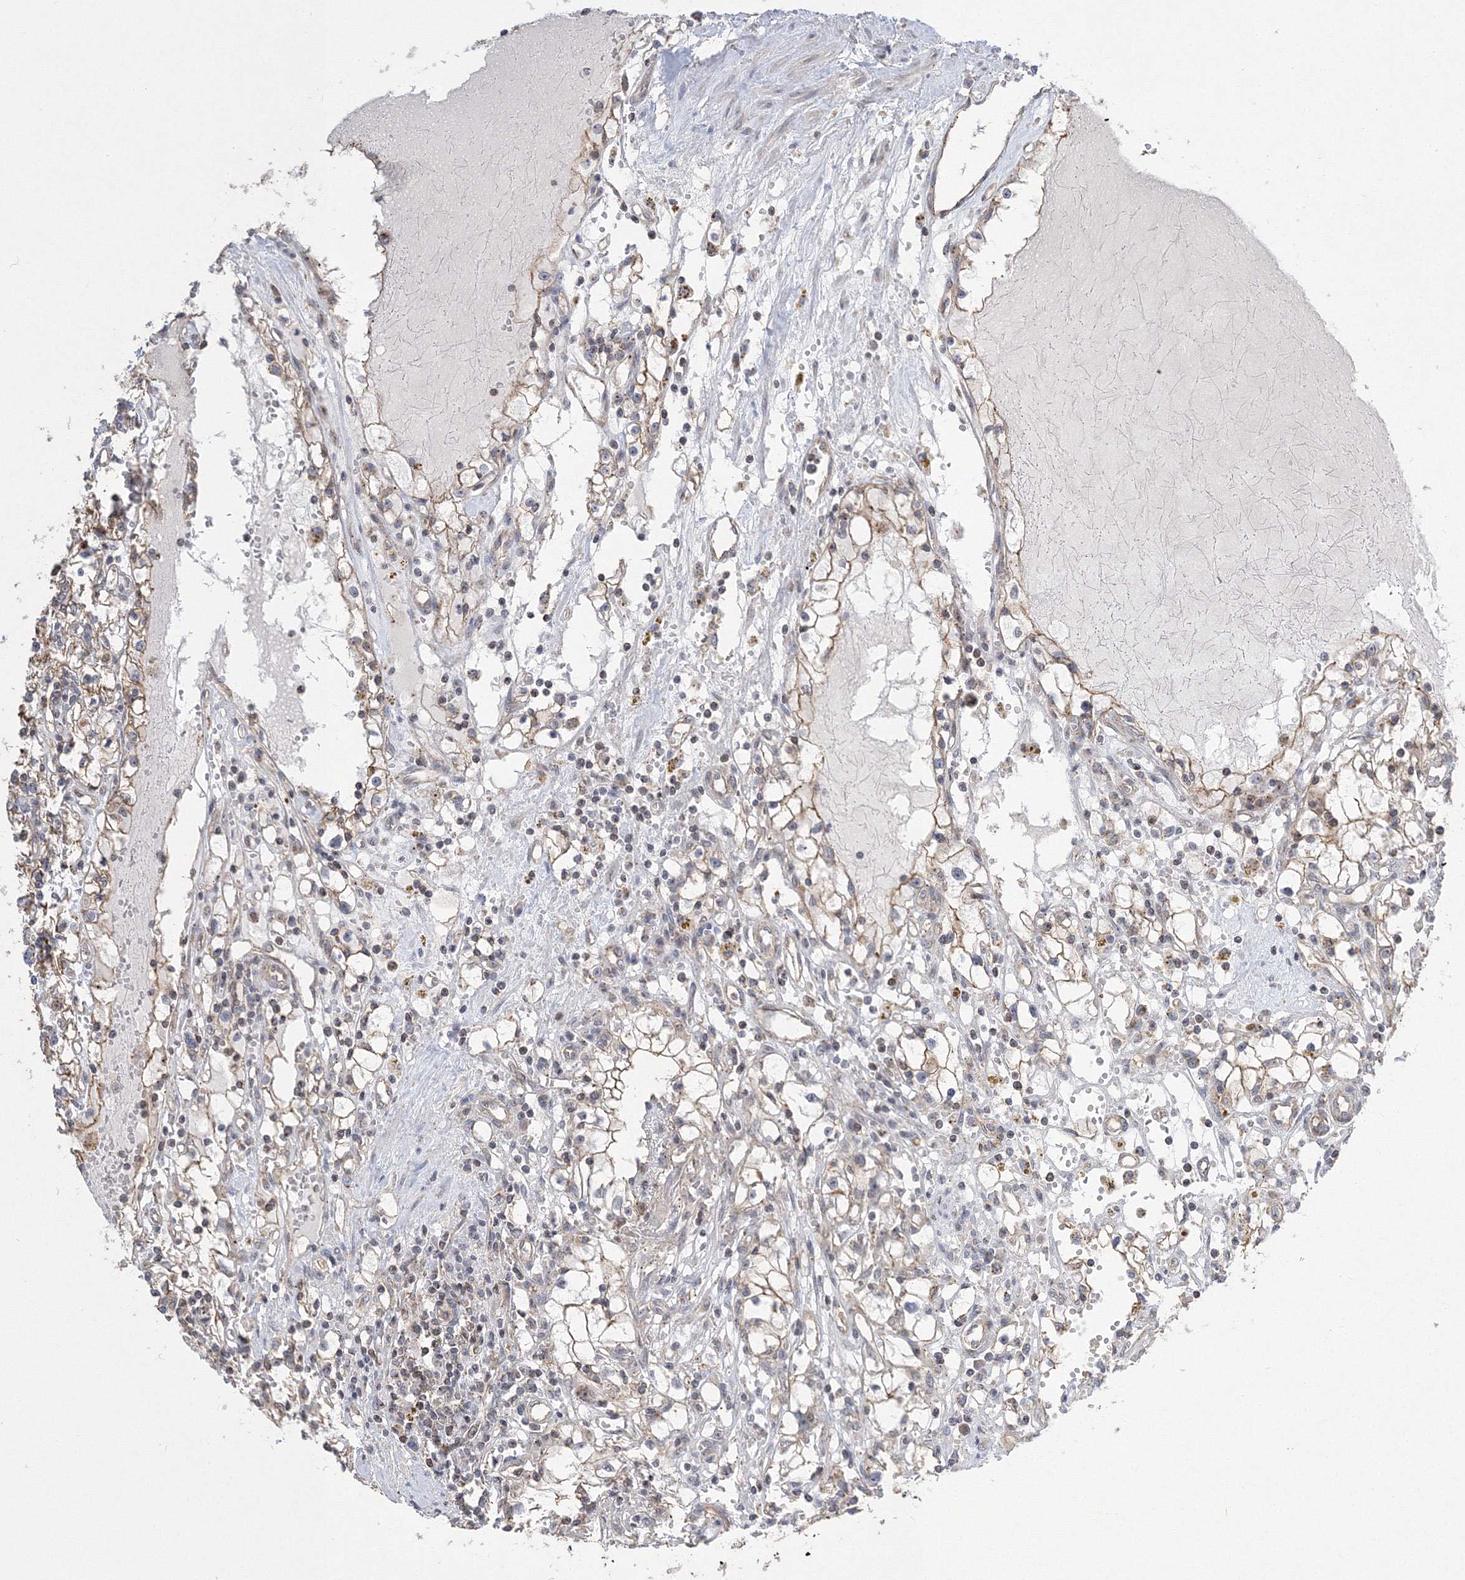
{"staining": {"intensity": "weak", "quantity": "25%-75%", "location": "cytoplasmic/membranous"}, "tissue": "renal cancer", "cell_type": "Tumor cells", "image_type": "cancer", "snomed": [{"axis": "morphology", "description": "Adenocarcinoma, NOS"}, {"axis": "topography", "description": "Kidney"}], "caption": "About 25%-75% of tumor cells in adenocarcinoma (renal) reveal weak cytoplasmic/membranous protein expression as visualized by brown immunohistochemical staining.", "gene": "AASDH", "patient": {"sex": "male", "age": 56}}